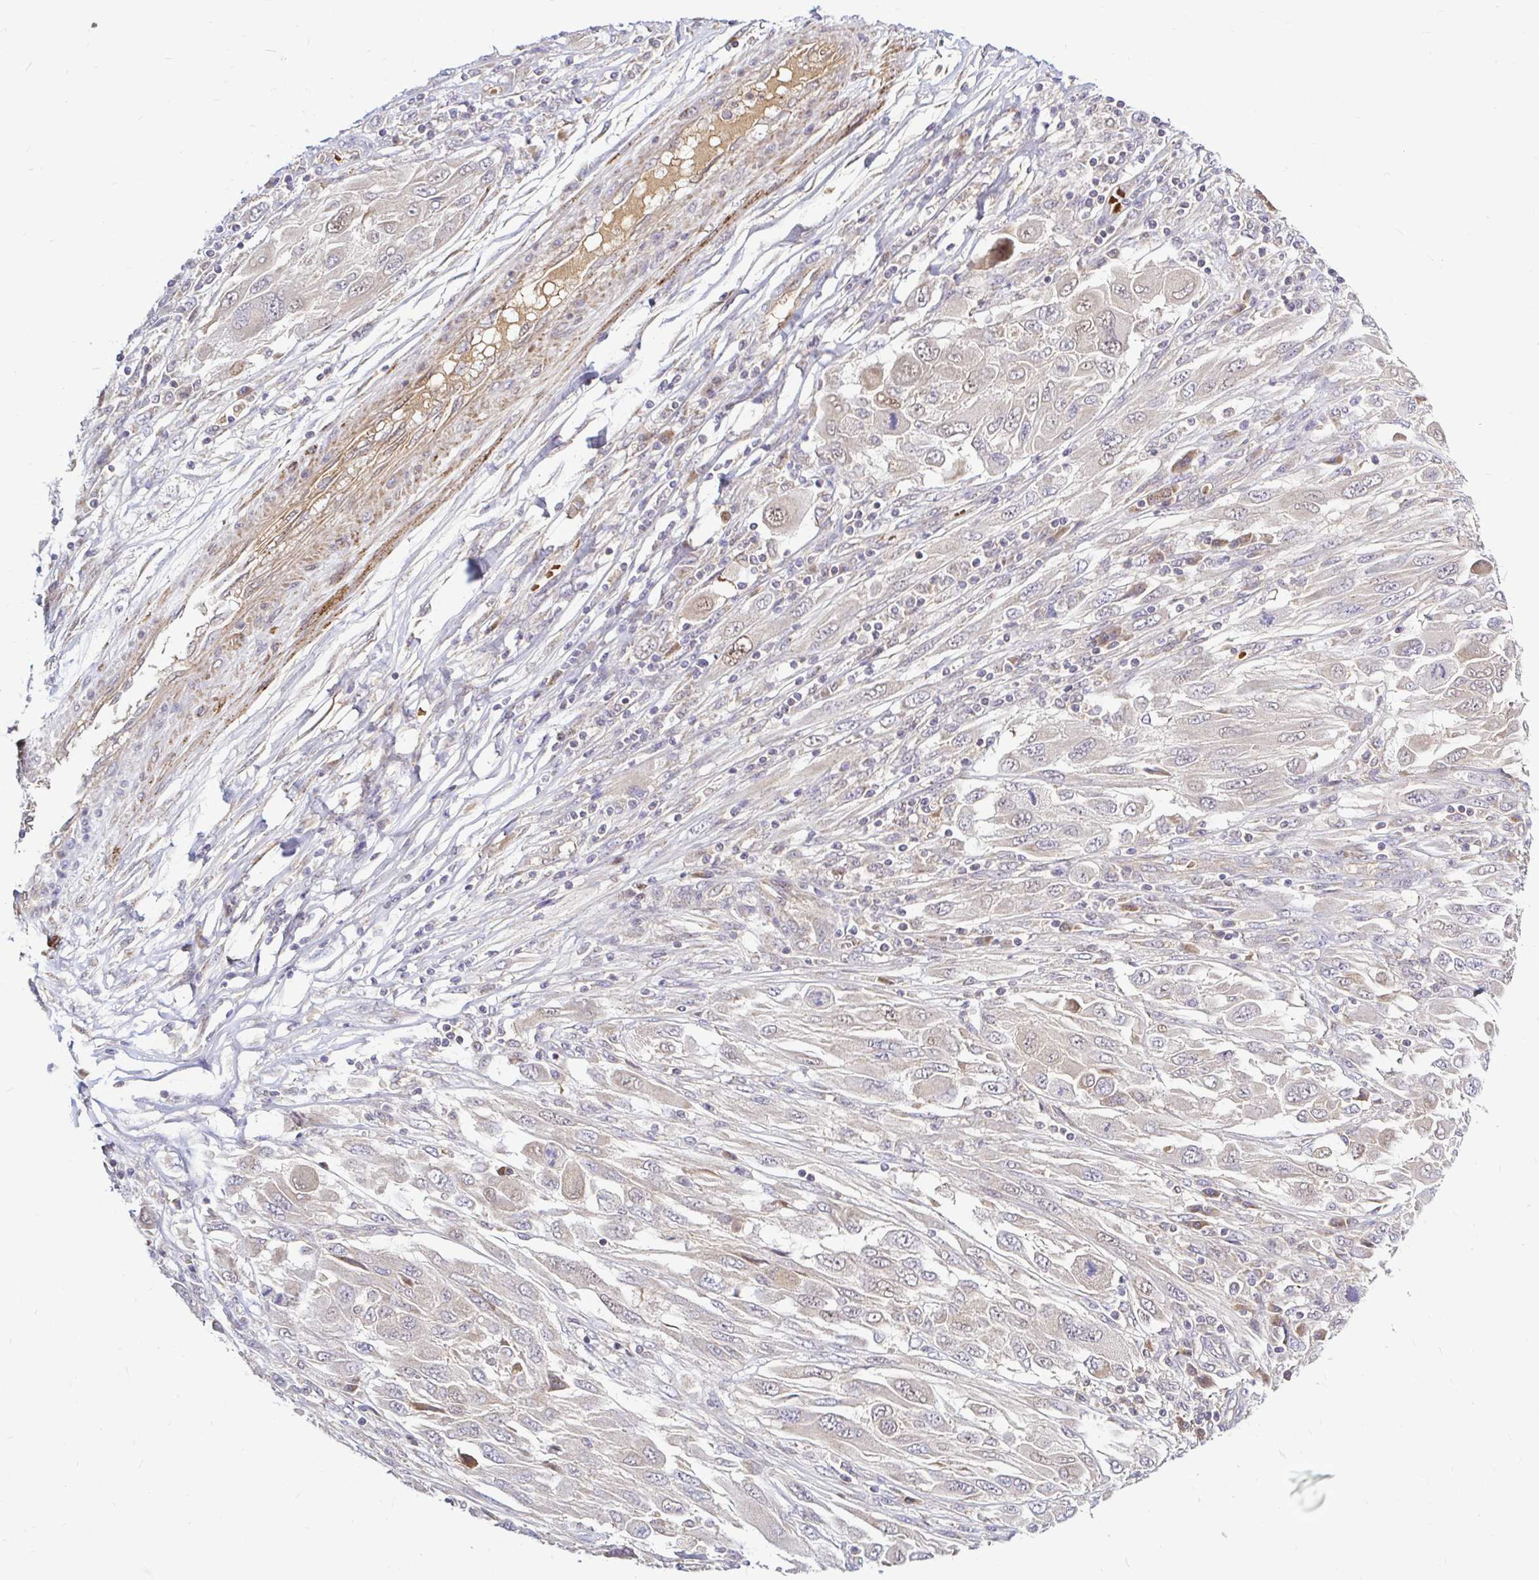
{"staining": {"intensity": "weak", "quantity": "25%-75%", "location": "cytoplasmic/membranous,nuclear"}, "tissue": "melanoma", "cell_type": "Tumor cells", "image_type": "cancer", "snomed": [{"axis": "morphology", "description": "Malignant melanoma, NOS"}, {"axis": "topography", "description": "Skin"}], "caption": "Malignant melanoma stained with DAB (3,3'-diaminobenzidine) immunohistochemistry reveals low levels of weak cytoplasmic/membranous and nuclear positivity in approximately 25%-75% of tumor cells.", "gene": "ARHGEF37", "patient": {"sex": "female", "age": 91}}